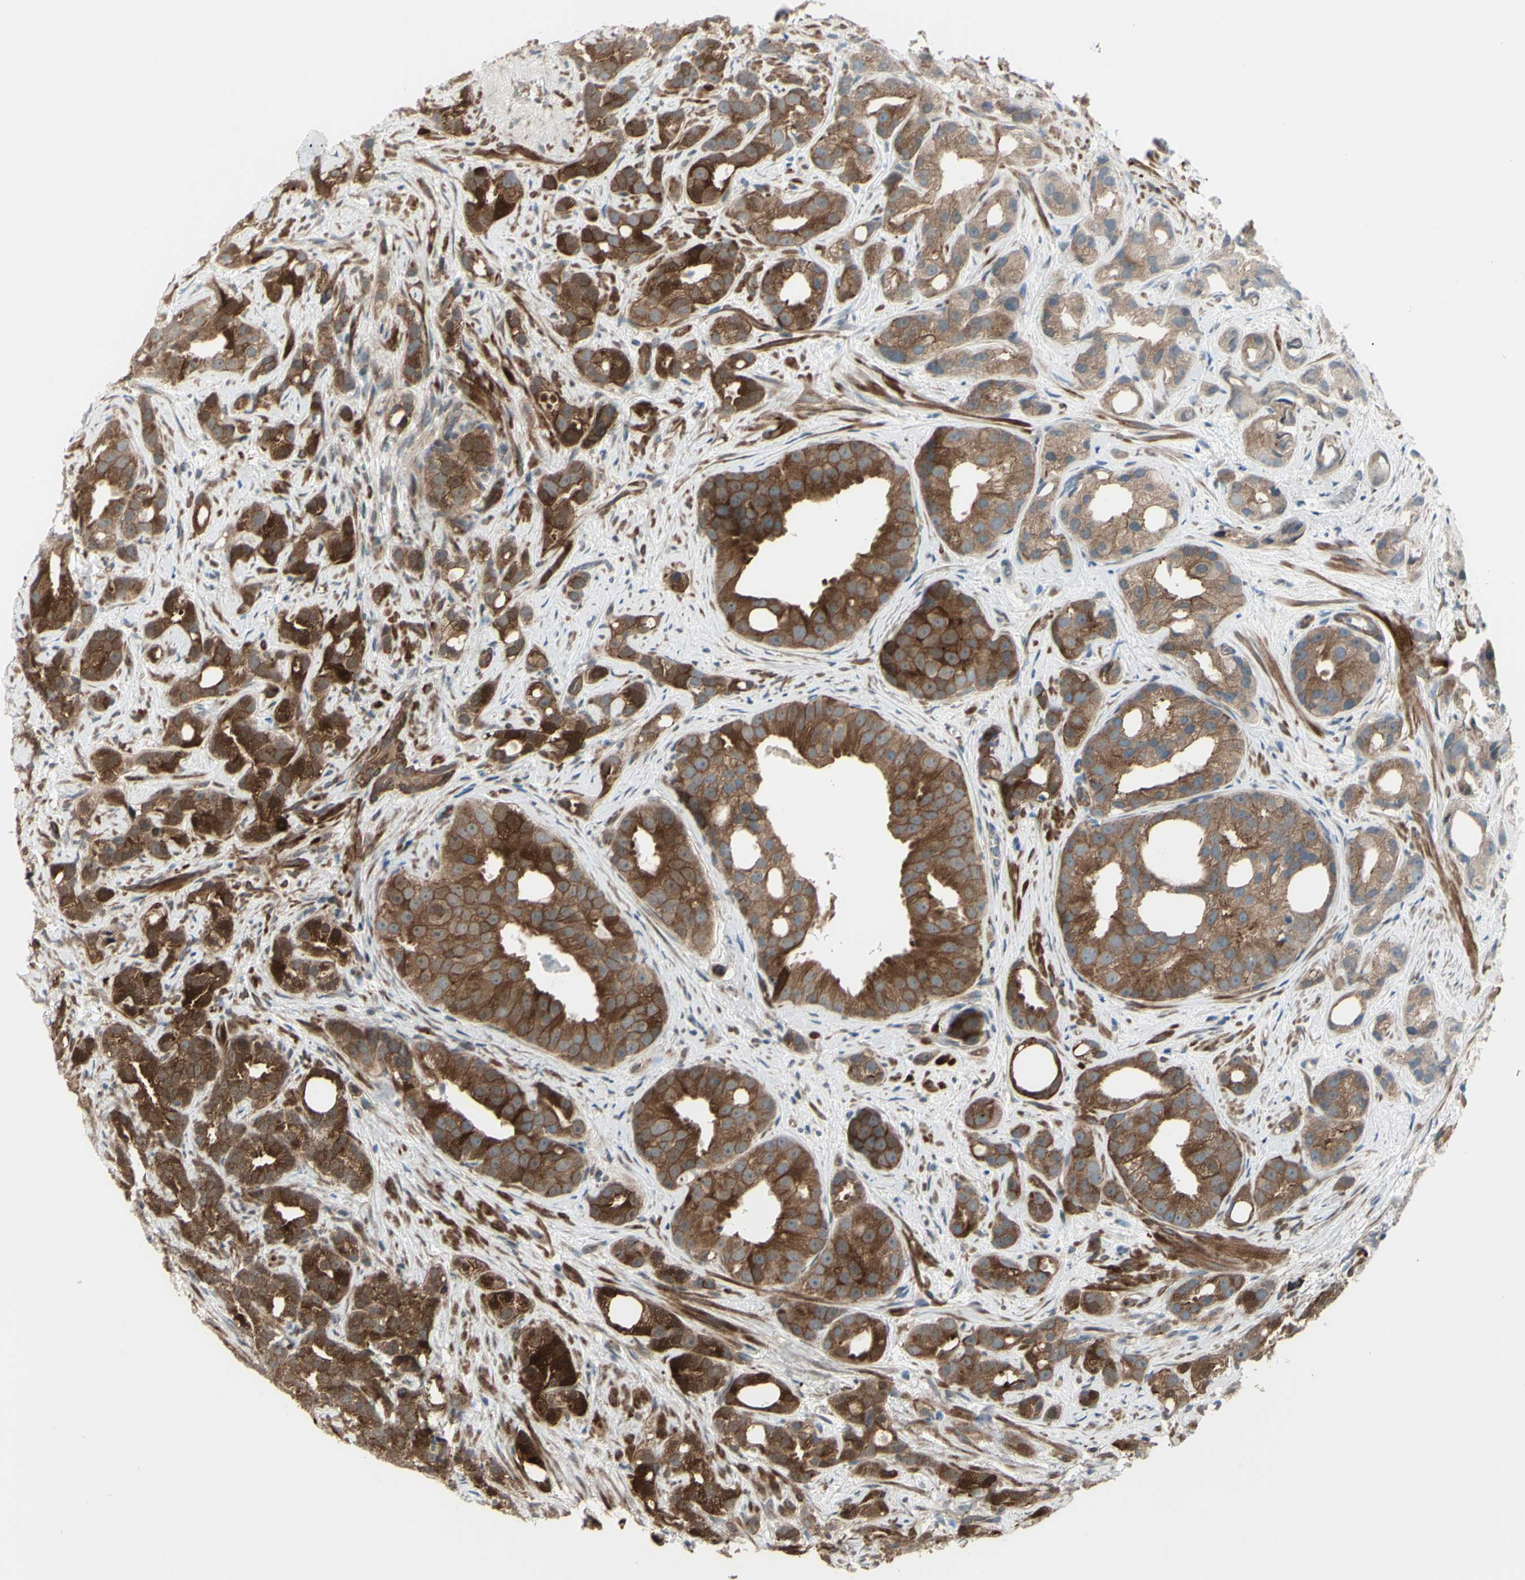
{"staining": {"intensity": "strong", "quantity": ">75%", "location": "cytoplasmic/membranous"}, "tissue": "prostate cancer", "cell_type": "Tumor cells", "image_type": "cancer", "snomed": [{"axis": "morphology", "description": "Adenocarcinoma, Low grade"}, {"axis": "topography", "description": "Prostate"}], "caption": "Tumor cells display high levels of strong cytoplasmic/membranous positivity in approximately >75% of cells in human prostate cancer.", "gene": "LRRK1", "patient": {"sex": "male", "age": 89}}